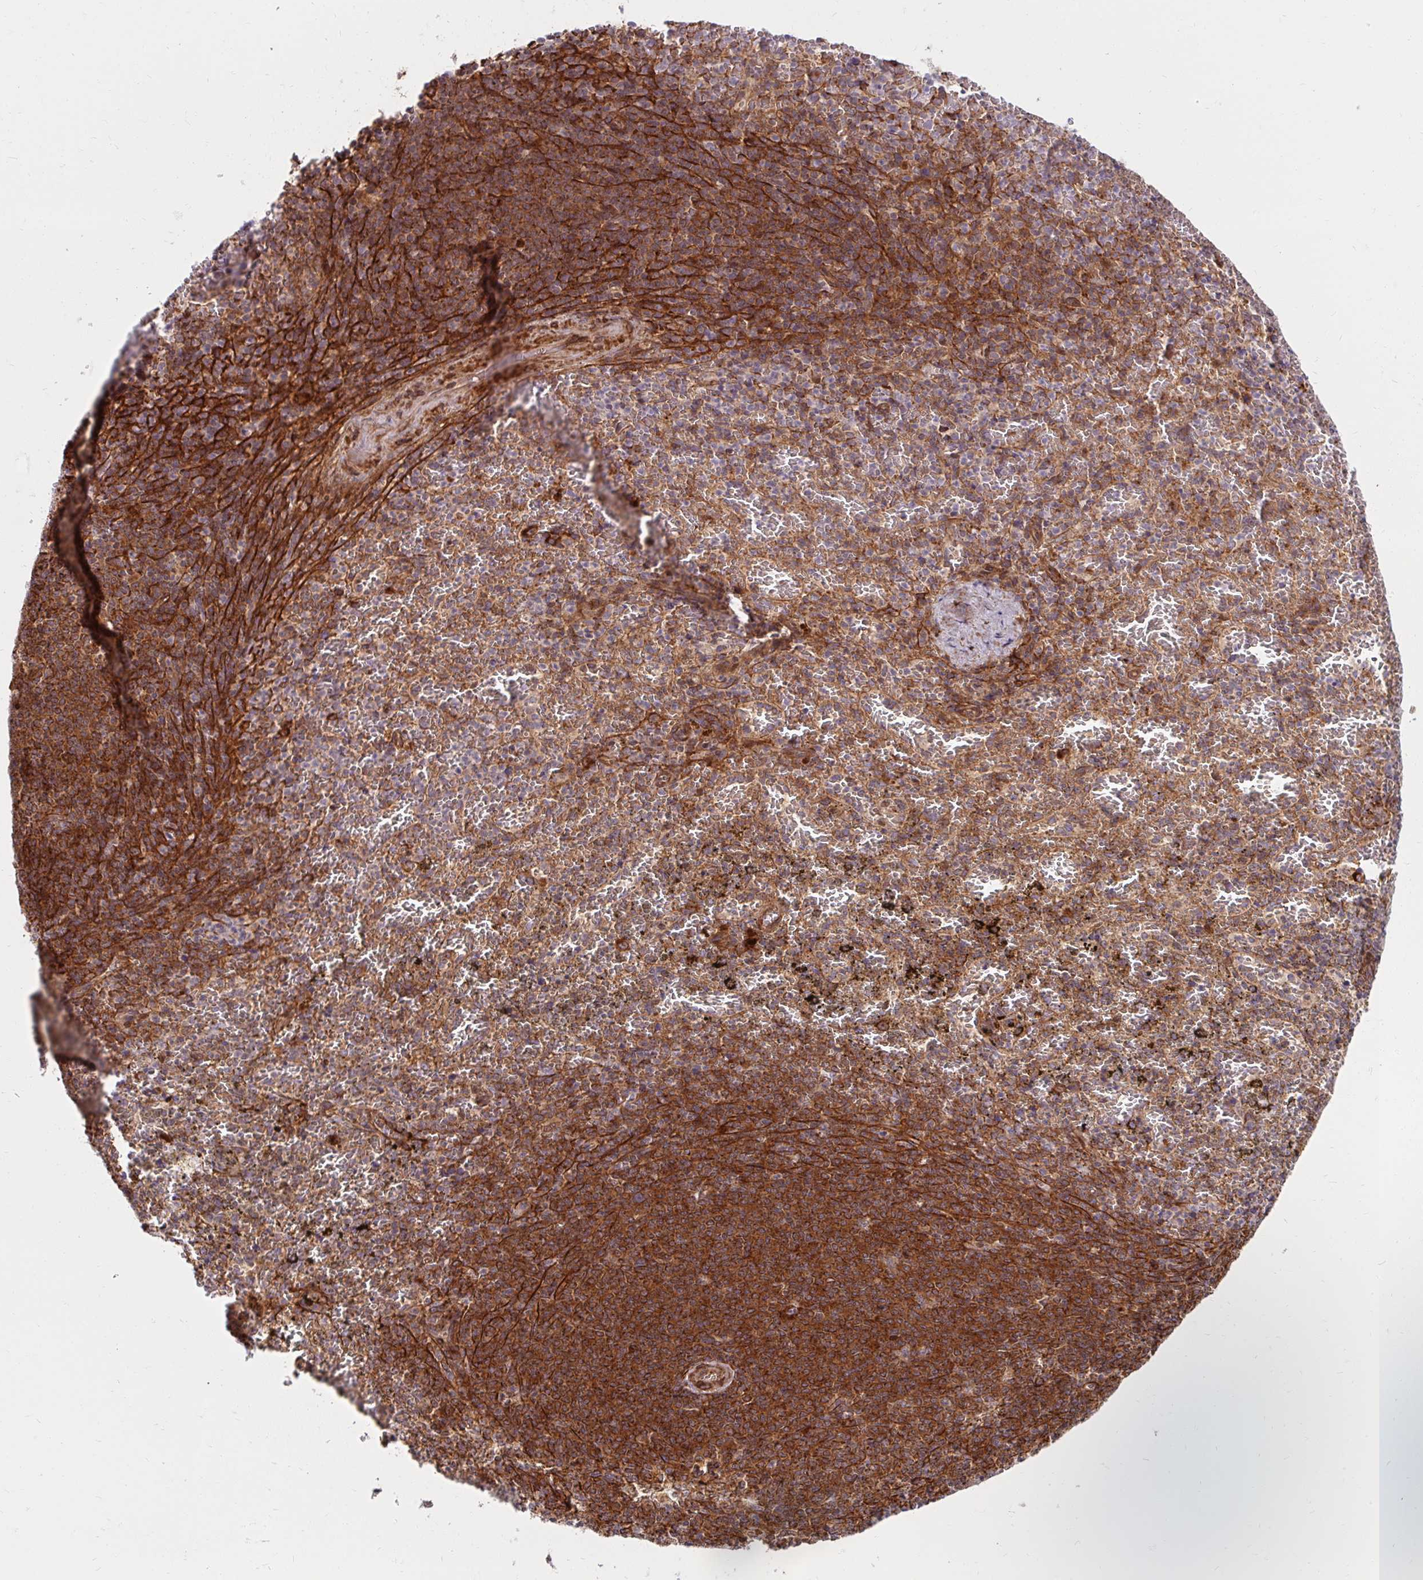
{"staining": {"intensity": "moderate", "quantity": ">75%", "location": "cytoplasmic/membranous"}, "tissue": "spleen", "cell_type": "Cells in red pulp", "image_type": "normal", "snomed": [{"axis": "morphology", "description": "Normal tissue, NOS"}, {"axis": "topography", "description": "Spleen"}], "caption": "Benign spleen exhibits moderate cytoplasmic/membranous positivity in approximately >75% of cells in red pulp, visualized by immunohistochemistry. The staining is performed using DAB brown chromogen to label protein expression. The nuclei are counter-stained blue using hematoxylin.", "gene": "BTF3", "patient": {"sex": "female", "age": 50}}